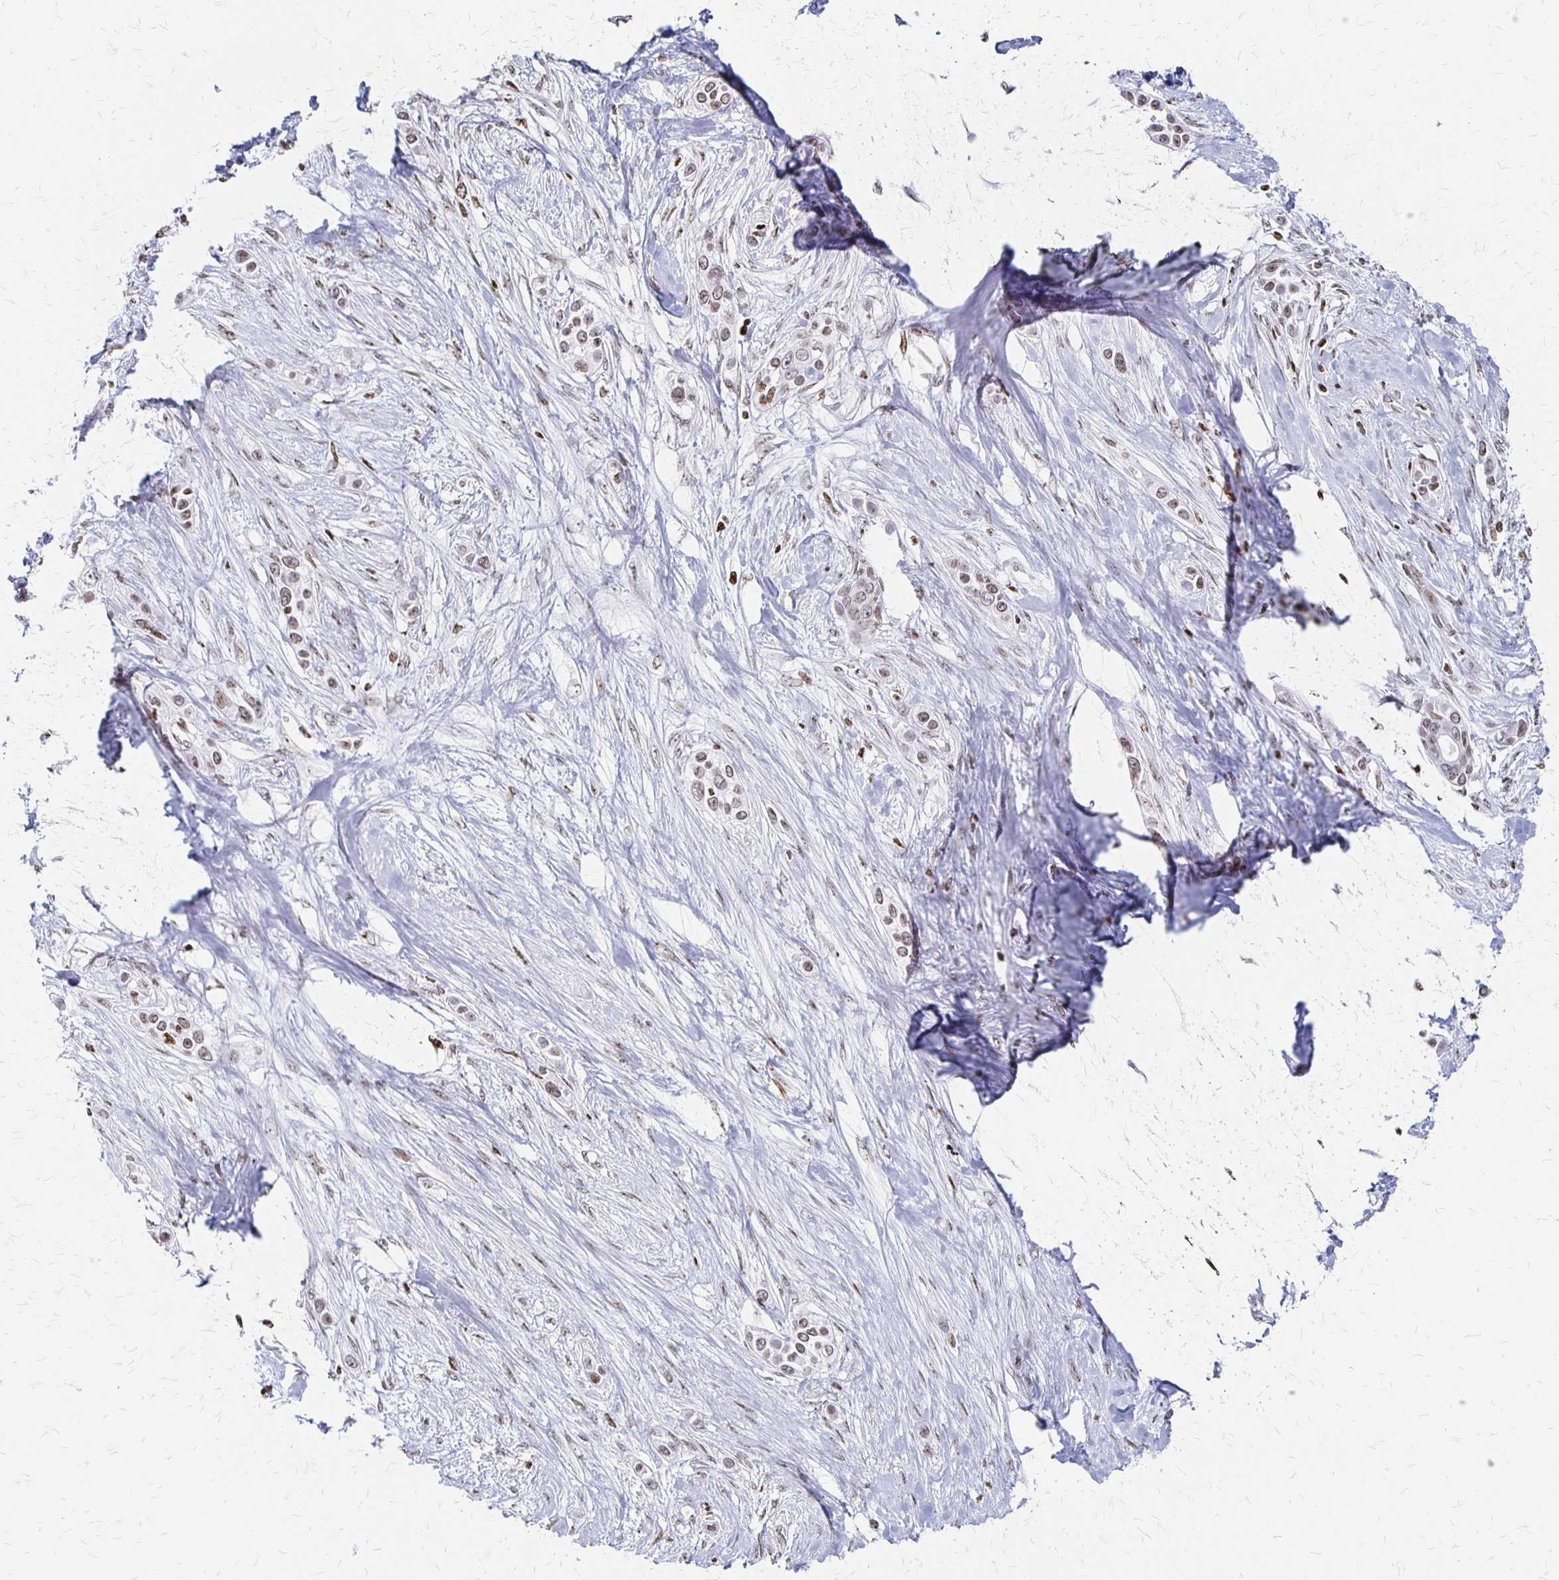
{"staining": {"intensity": "weak", "quantity": ">75%", "location": "nuclear"}, "tissue": "skin cancer", "cell_type": "Tumor cells", "image_type": "cancer", "snomed": [{"axis": "morphology", "description": "Squamous cell carcinoma, NOS"}, {"axis": "topography", "description": "Skin"}], "caption": "This micrograph exhibits IHC staining of squamous cell carcinoma (skin), with low weak nuclear expression in approximately >75% of tumor cells.", "gene": "ZNF280C", "patient": {"sex": "female", "age": 69}}